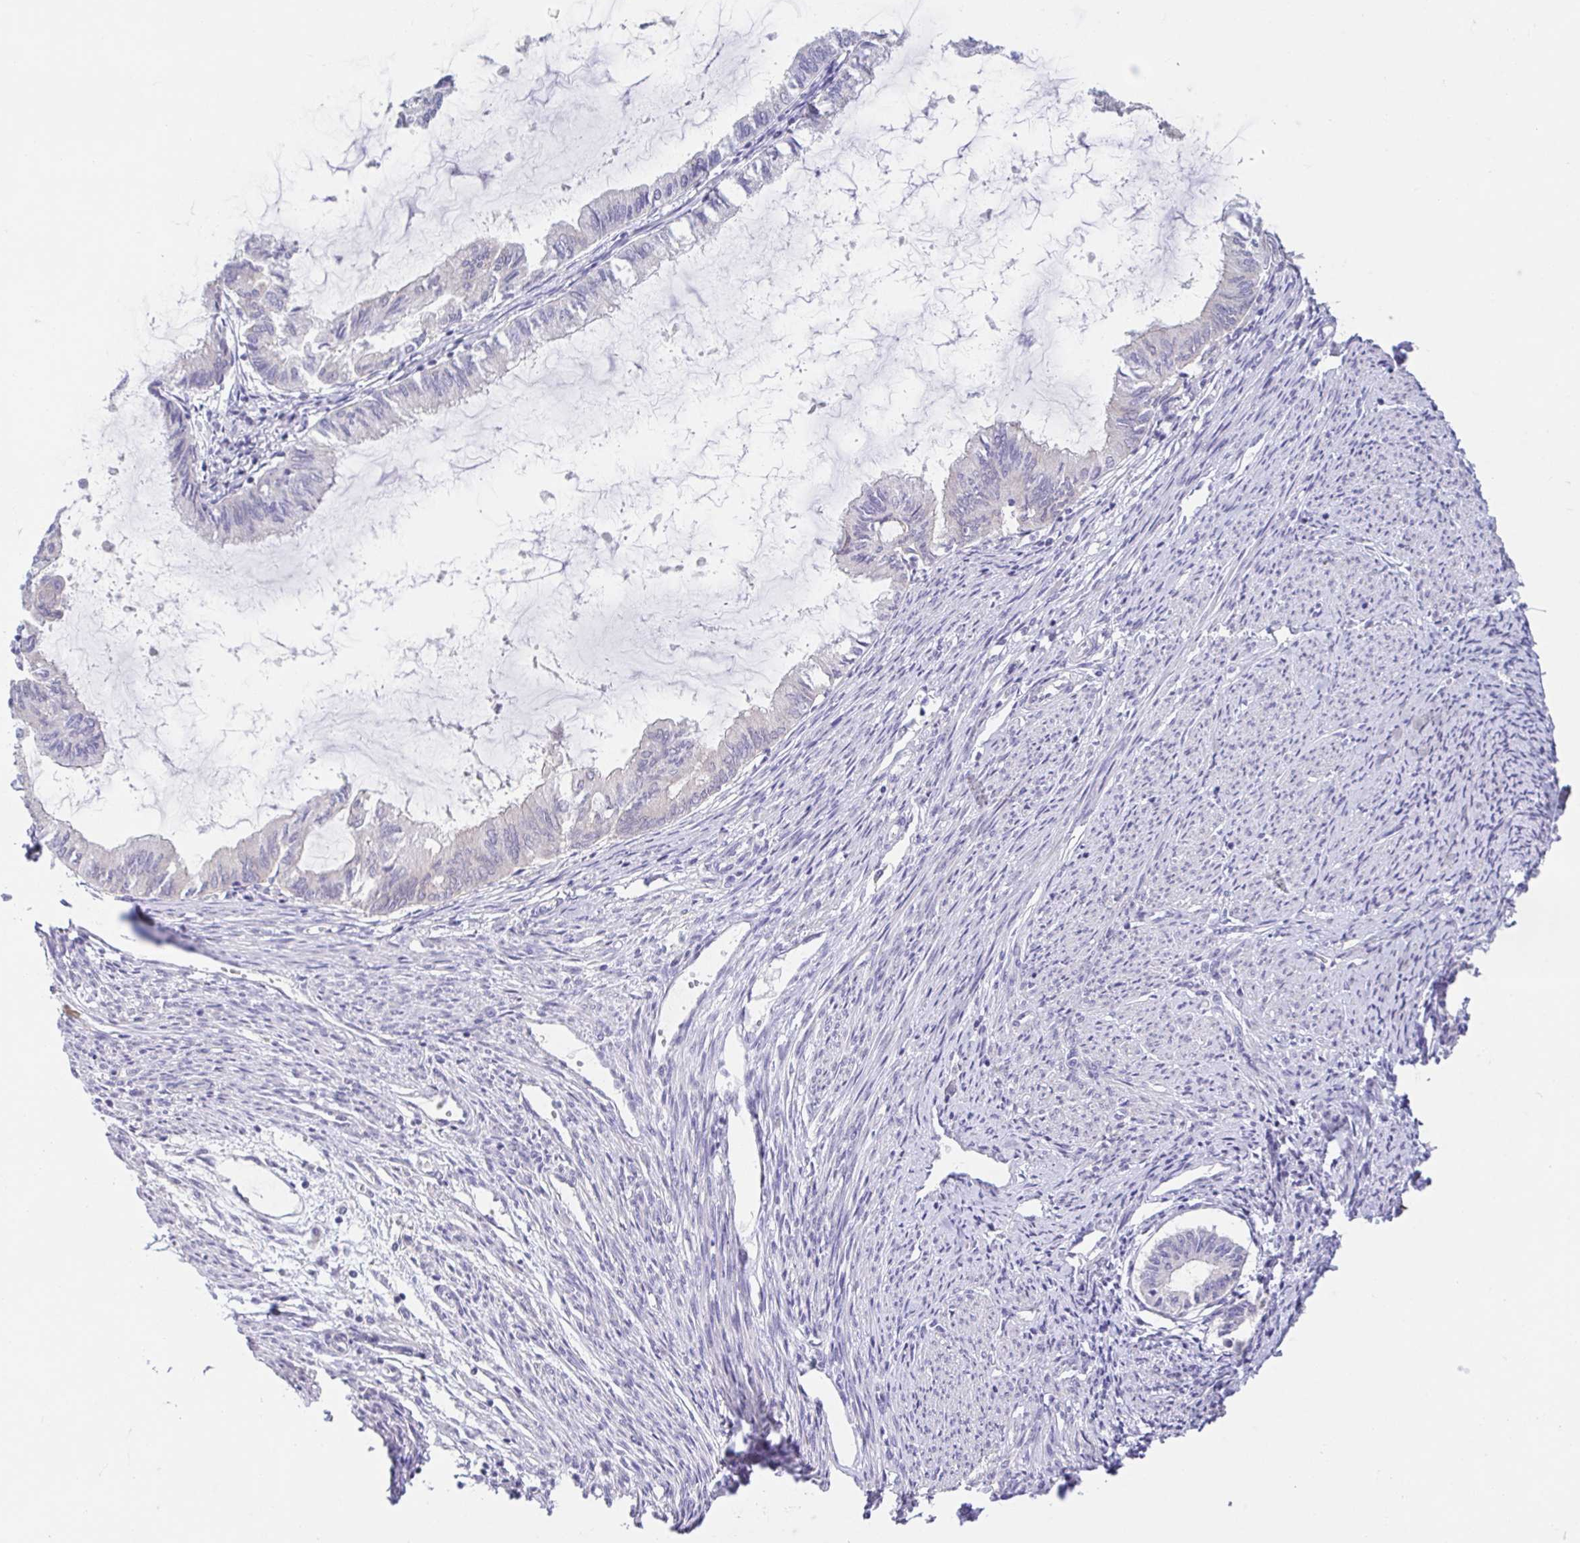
{"staining": {"intensity": "negative", "quantity": "none", "location": "none"}, "tissue": "endometrial cancer", "cell_type": "Tumor cells", "image_type": "cancer", "snomed": [{"axis": "morphology", "description": "Adenocarcinoma, NOS"}, {"axis": "topography", "description": "Endometrium"}], "caption": "Immunohistochemical staining of human adenocarcinoma (endometrial) demonstrates no significant expression in tumor cells.", "gene": "FABP3", "patient": {"sex": "female", "age": 86}}